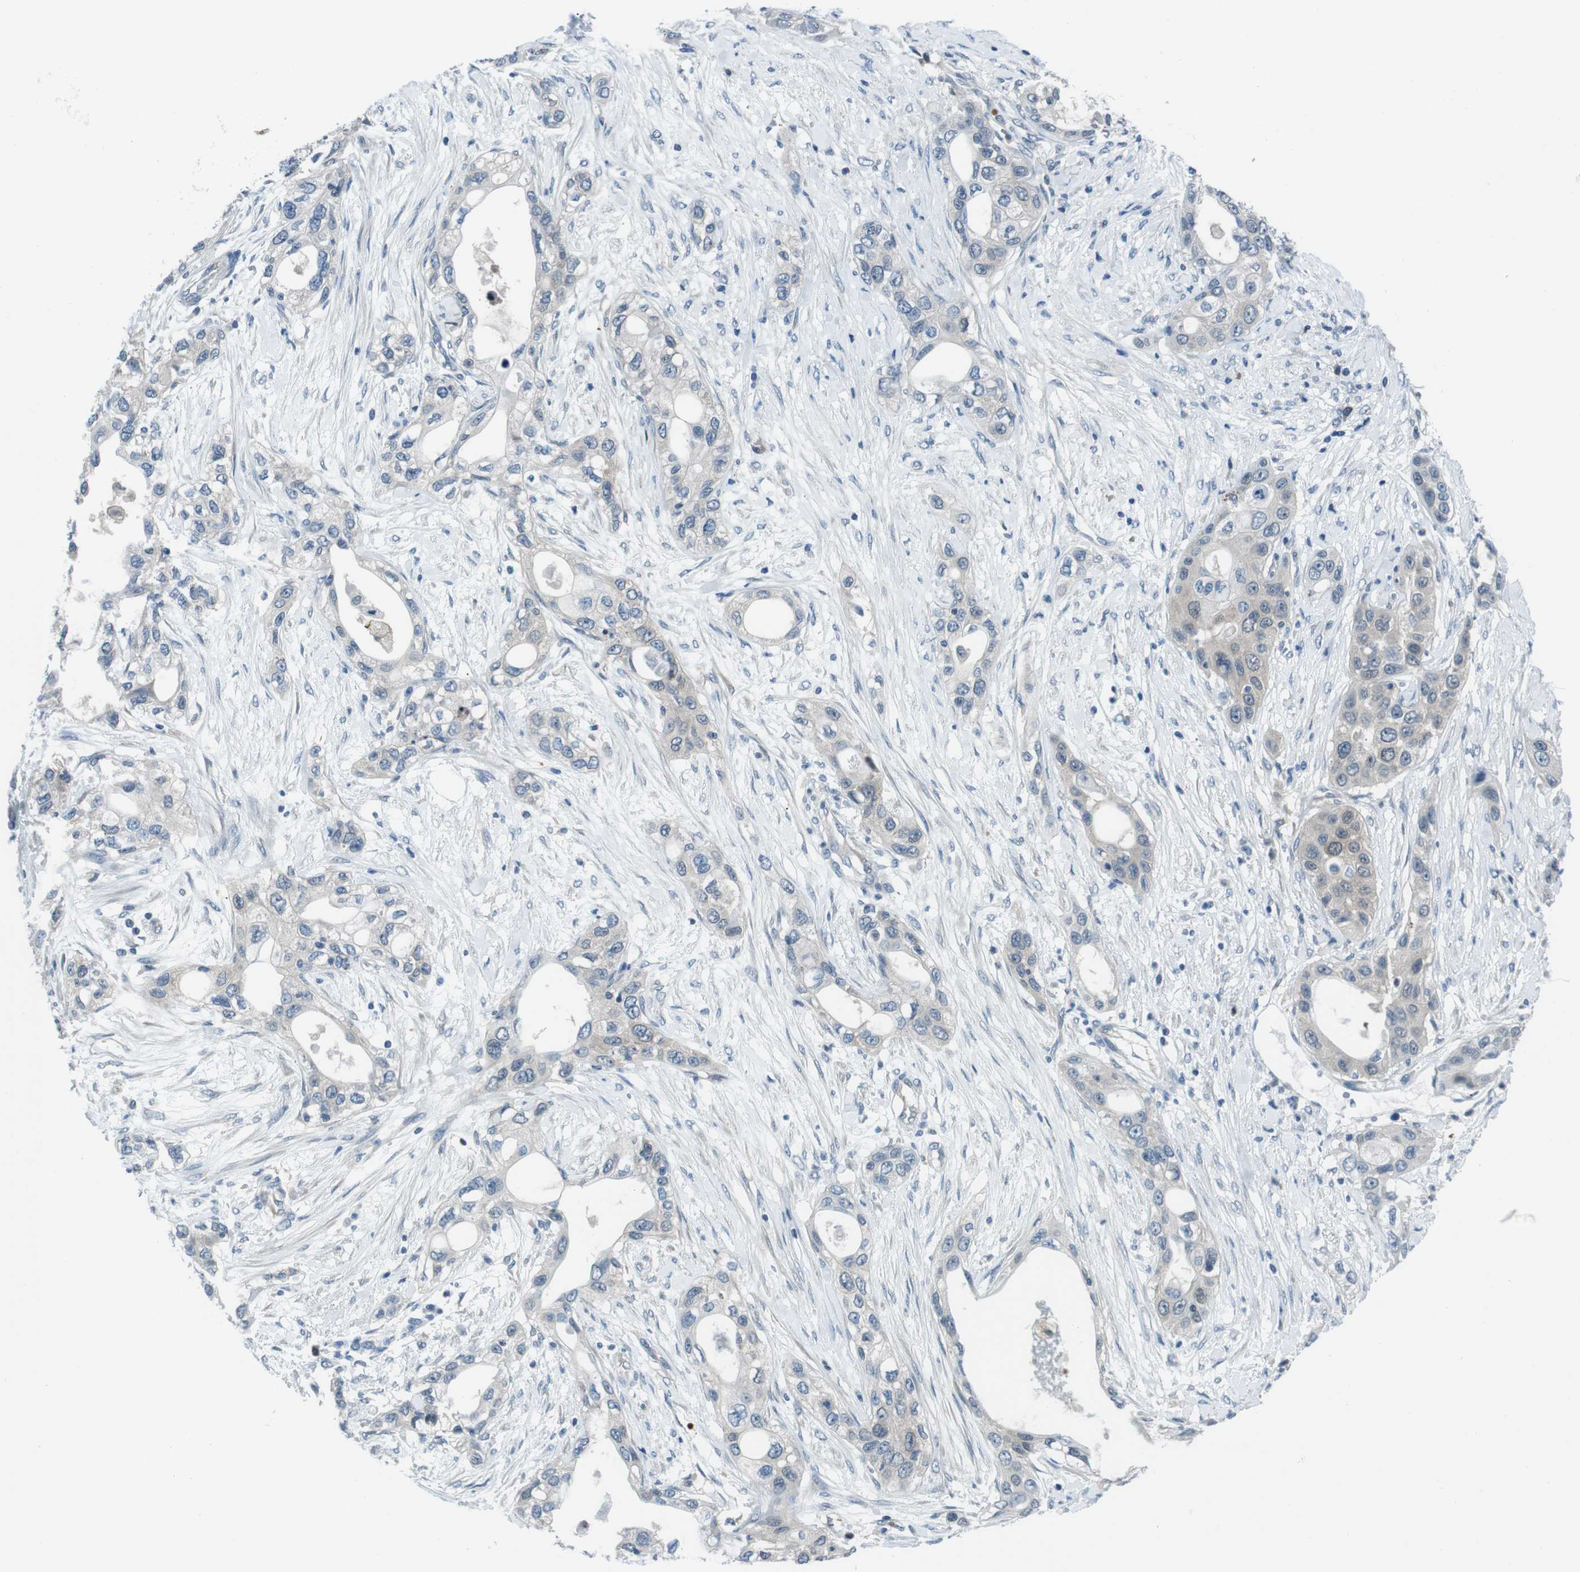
{"staining": {"intensity": "negative", "quantity": "none", "location": "none"}, "tissue": "pancreatic cancer", "cell_type": "Tumor cells", "image_type": "cancer", "snomed": [{"axis": "morphology", "description": "Adenocarcinoma, NOS"}, {"axis": "topography", "description": "Pancreas"}], "caption": "The photomicrograph exhibits no significant staining in tumor cells of pancreatic cancer.", "gene": "NANOS2", "patient": {"sex": "female", "age": 70}}